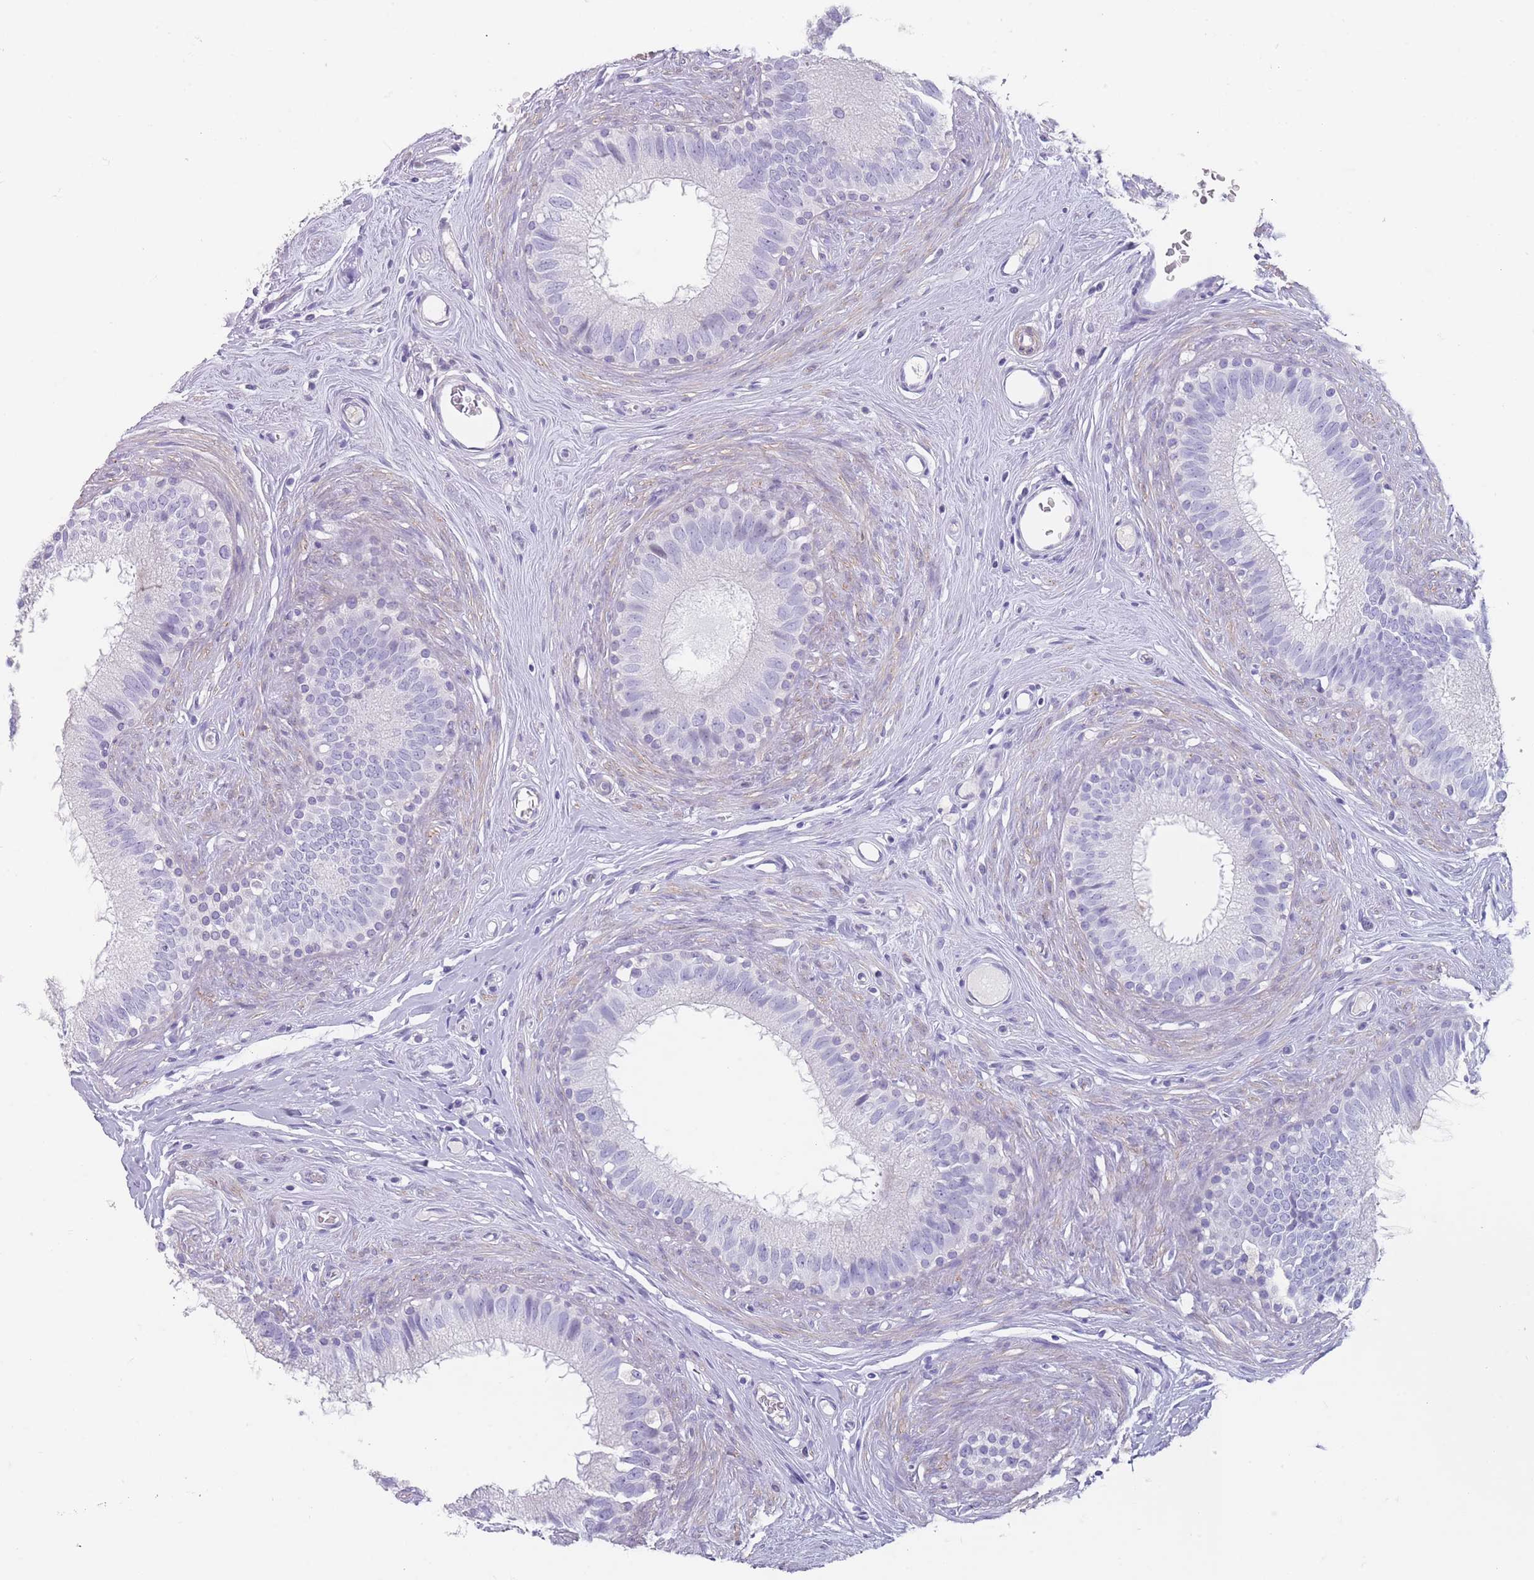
{"staining": {"intensity": "negative", "quantity": "none", "location": "none"}, "tissue": "epididymis", "cell_type": "Glandular cells", "image_type": "normal", "snomed": [{"axis": "morphology", "description": "Normal tissue, NOS"}, {"axis": "topography", "description": "Epididymis"}], "caption": "This is a photomicrograph of IHC staining of unremarkable epididymis, which shows no staining in glandular cells. (DAB (3,3'-diaminobenzidine) IHC, high magnification).", "gene": "RHBG", "patient": {"sex": "male", "age": 80}}